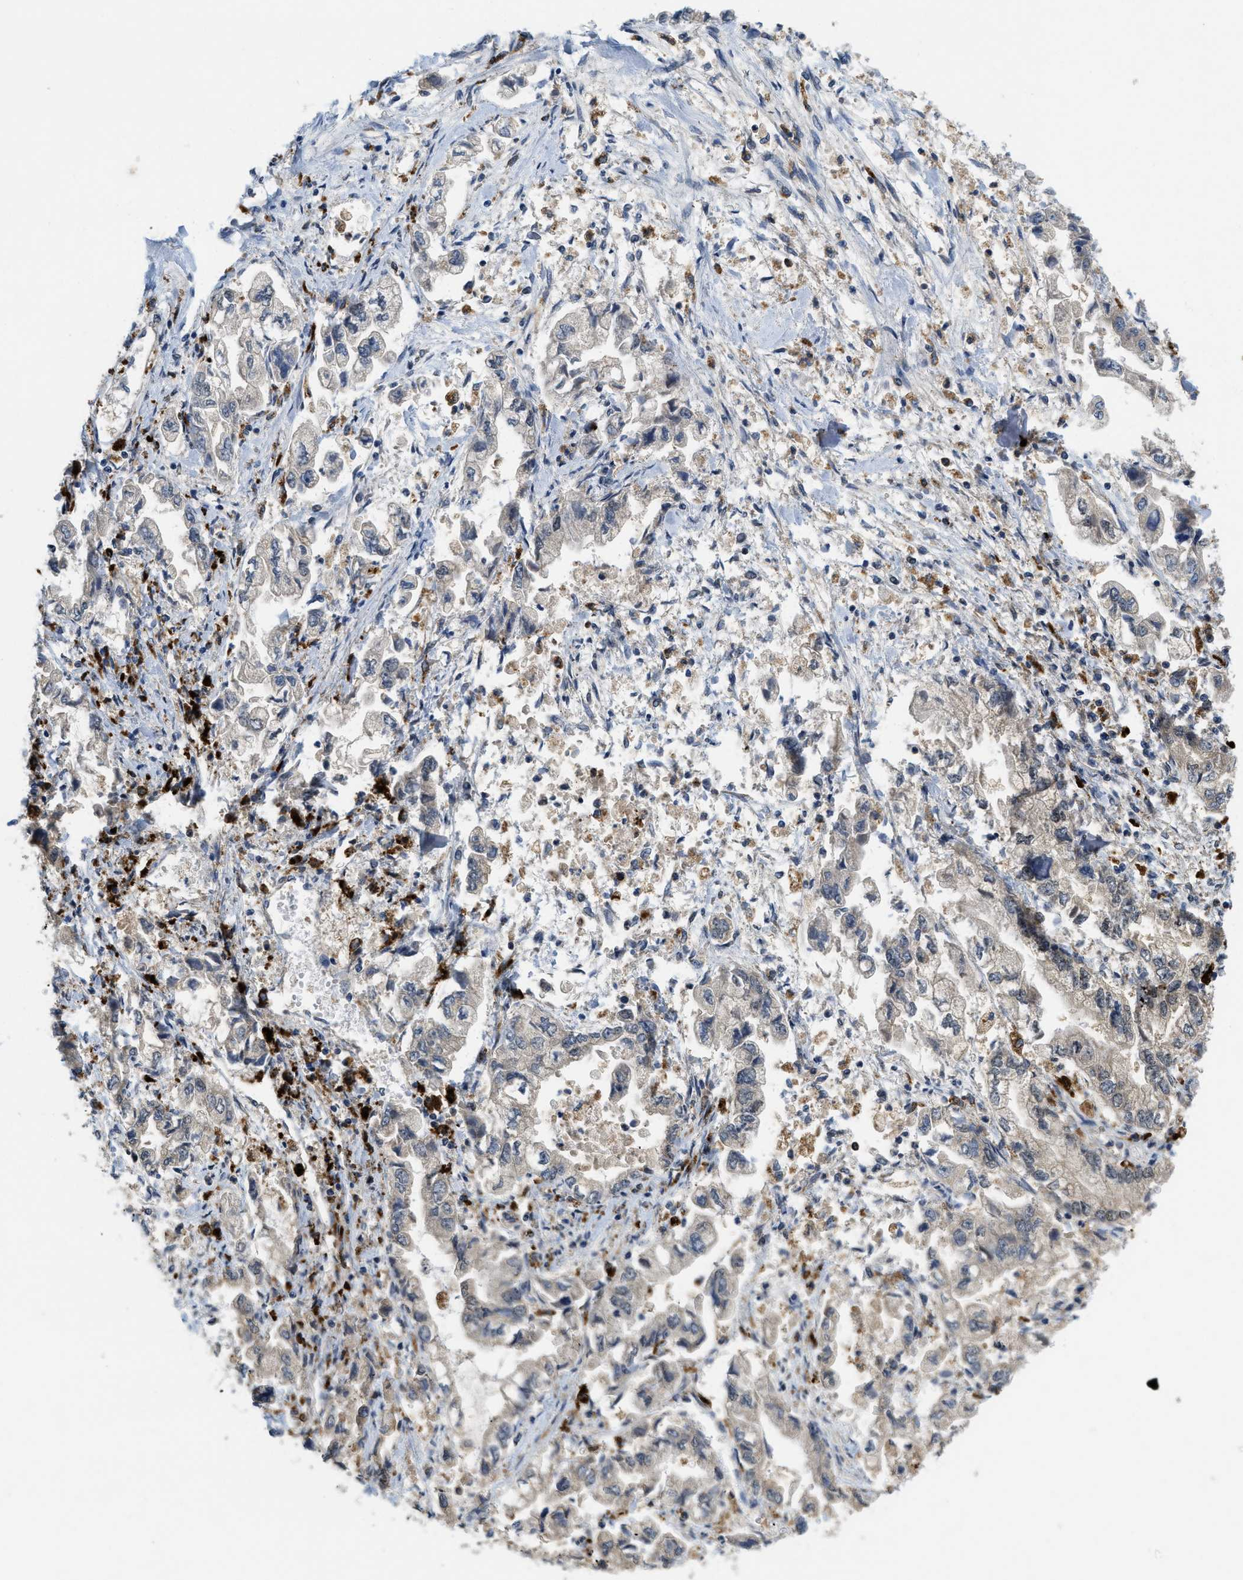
{"staining": {"intensity": "negative", "quantity": "none", "location": "none"}, "tissue": "stomach cancer", "cell_type": "Tumor cells", "image_type": "cancer", "snomed": [{"axis": "morphology", "description": "Normal tissue, NOS"}, {"axis": "morphology", "description": "Adenocarcinoma, NOS"}, {"axis": "topography", "description": "Stomach"}], "caption": "Tumor cells are negative for protein expression in human stomach cancer (adenocarcinoma). (DAB immunohistochemistry, high magnification).", "gene": "BMPR2", "patient": {"sex": "male", "age": 62}}